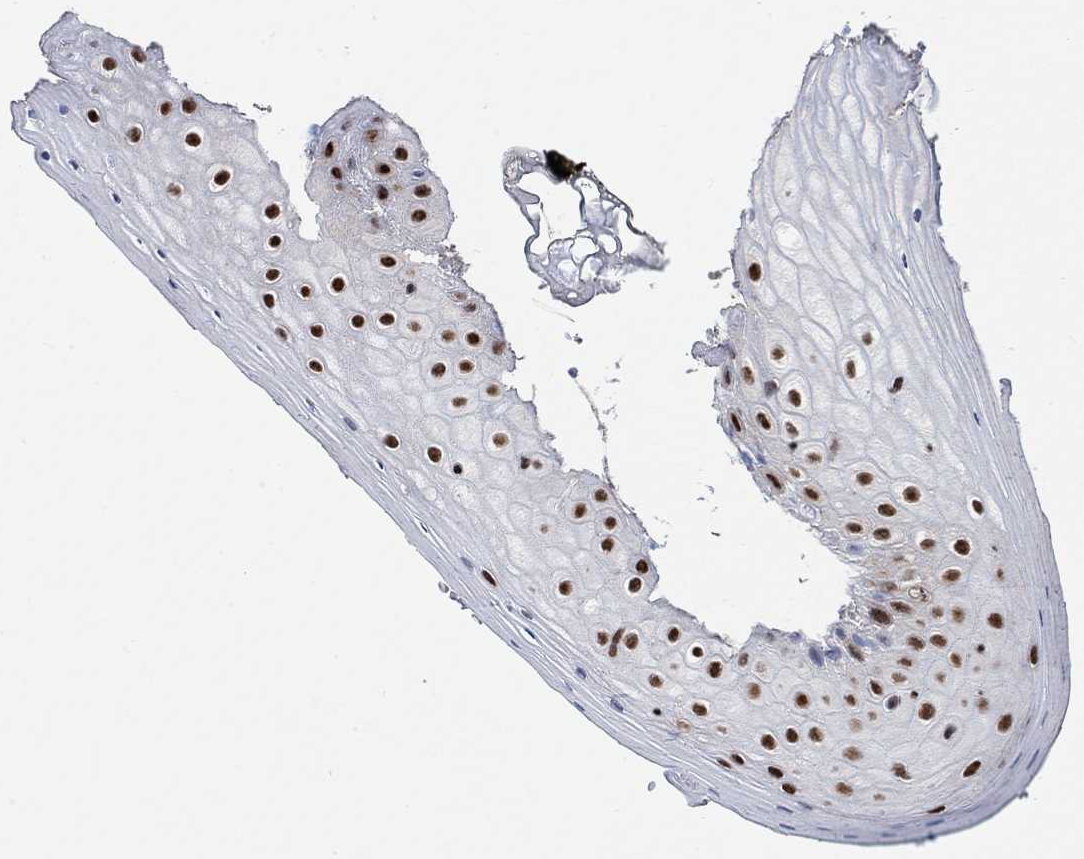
{"staining": {"intensity": "strong", "quantity": "25%-75%", "location": "nuclear"}, "tissue": "vagina", "cell_type": "Squamous epithelial cells", "image_type": "normal", "snomed": [{"axis": "morphology", "description": "Normal tissue, NOS"}, {"axis": "topography", "description": "Vagina"}], "caption": "High-magnification brightfield microscopy of unremarkable vagina stained with DAB (brown) and counterstained with hematoxylin (blue). squamous epithelial cells exhibit strong nuclear expression is seen in approximately25%-75% of cells.", "gene": "USP39", "patient": {"sex": "female", "age": 47}}